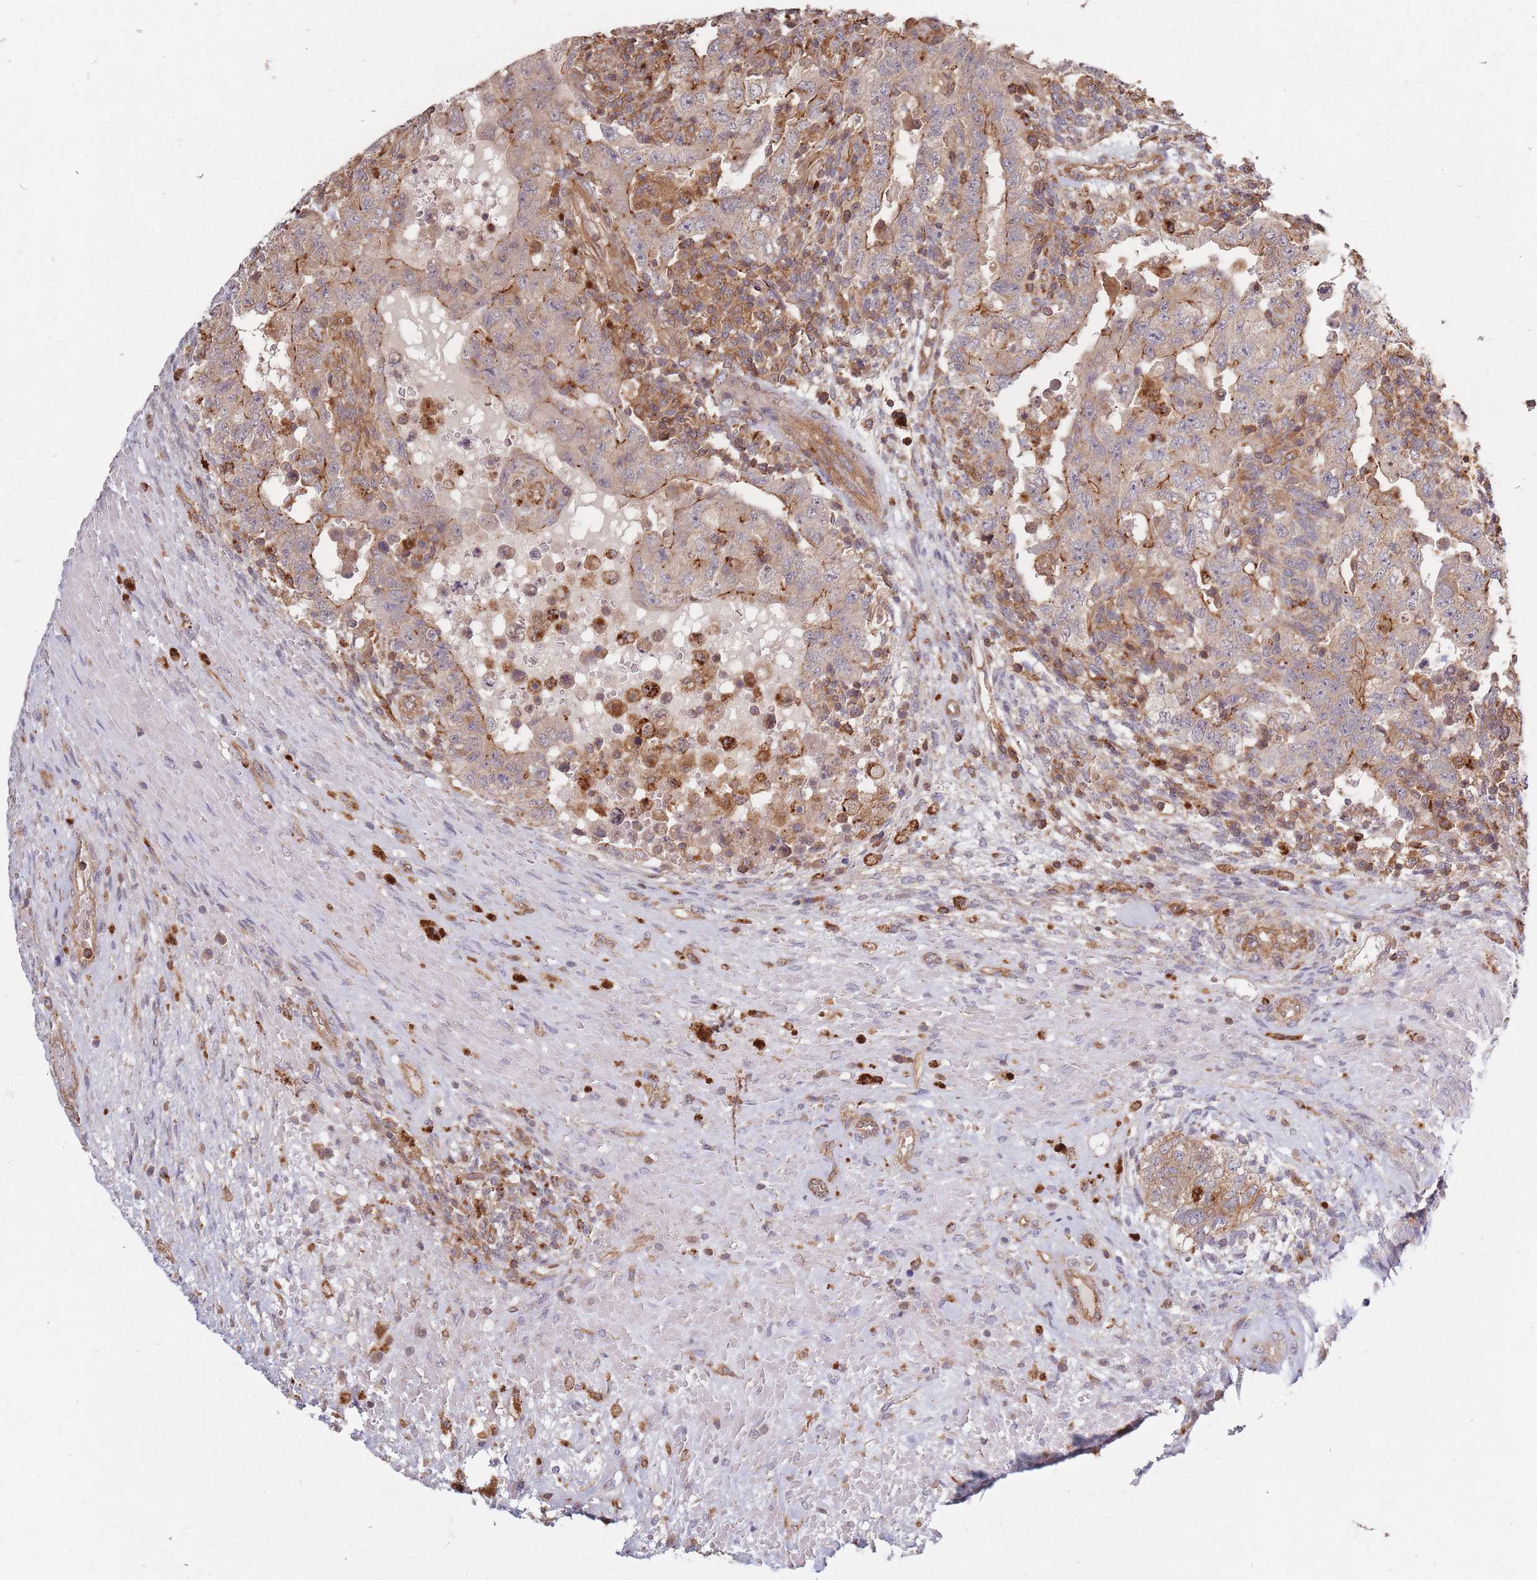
{"staining": {"intensity": "moderate", "quantity": "25%-75%", "location": "cytoplasmic/membranous"}, "tissue": "testis cancer", "cell_type": "Tumor cells", "image_type": "cancer", "snomed": [{"axis": "morphology", "description": "Carcinoma, Embryonal, NOS"}, {"axis": "topography", "description": "Testis"}], "caption": "Immunohistochemistry (IHC) staining of testis embryonal carcinoma, which demonstrates medium levels of moderate cytoplasmic/membranous staining in approximately 25%-75% of tumor cells indicating moderate cytoplasmic/membranous protein positivity. The staining was performed using DAB (3,3'-diaminobenzidine) (brown) for protein detection and nuclei were counterstained in hematoxylin (blue).", "gene": "RASSF2", "patient": {"sex": "male", "age": 26}}